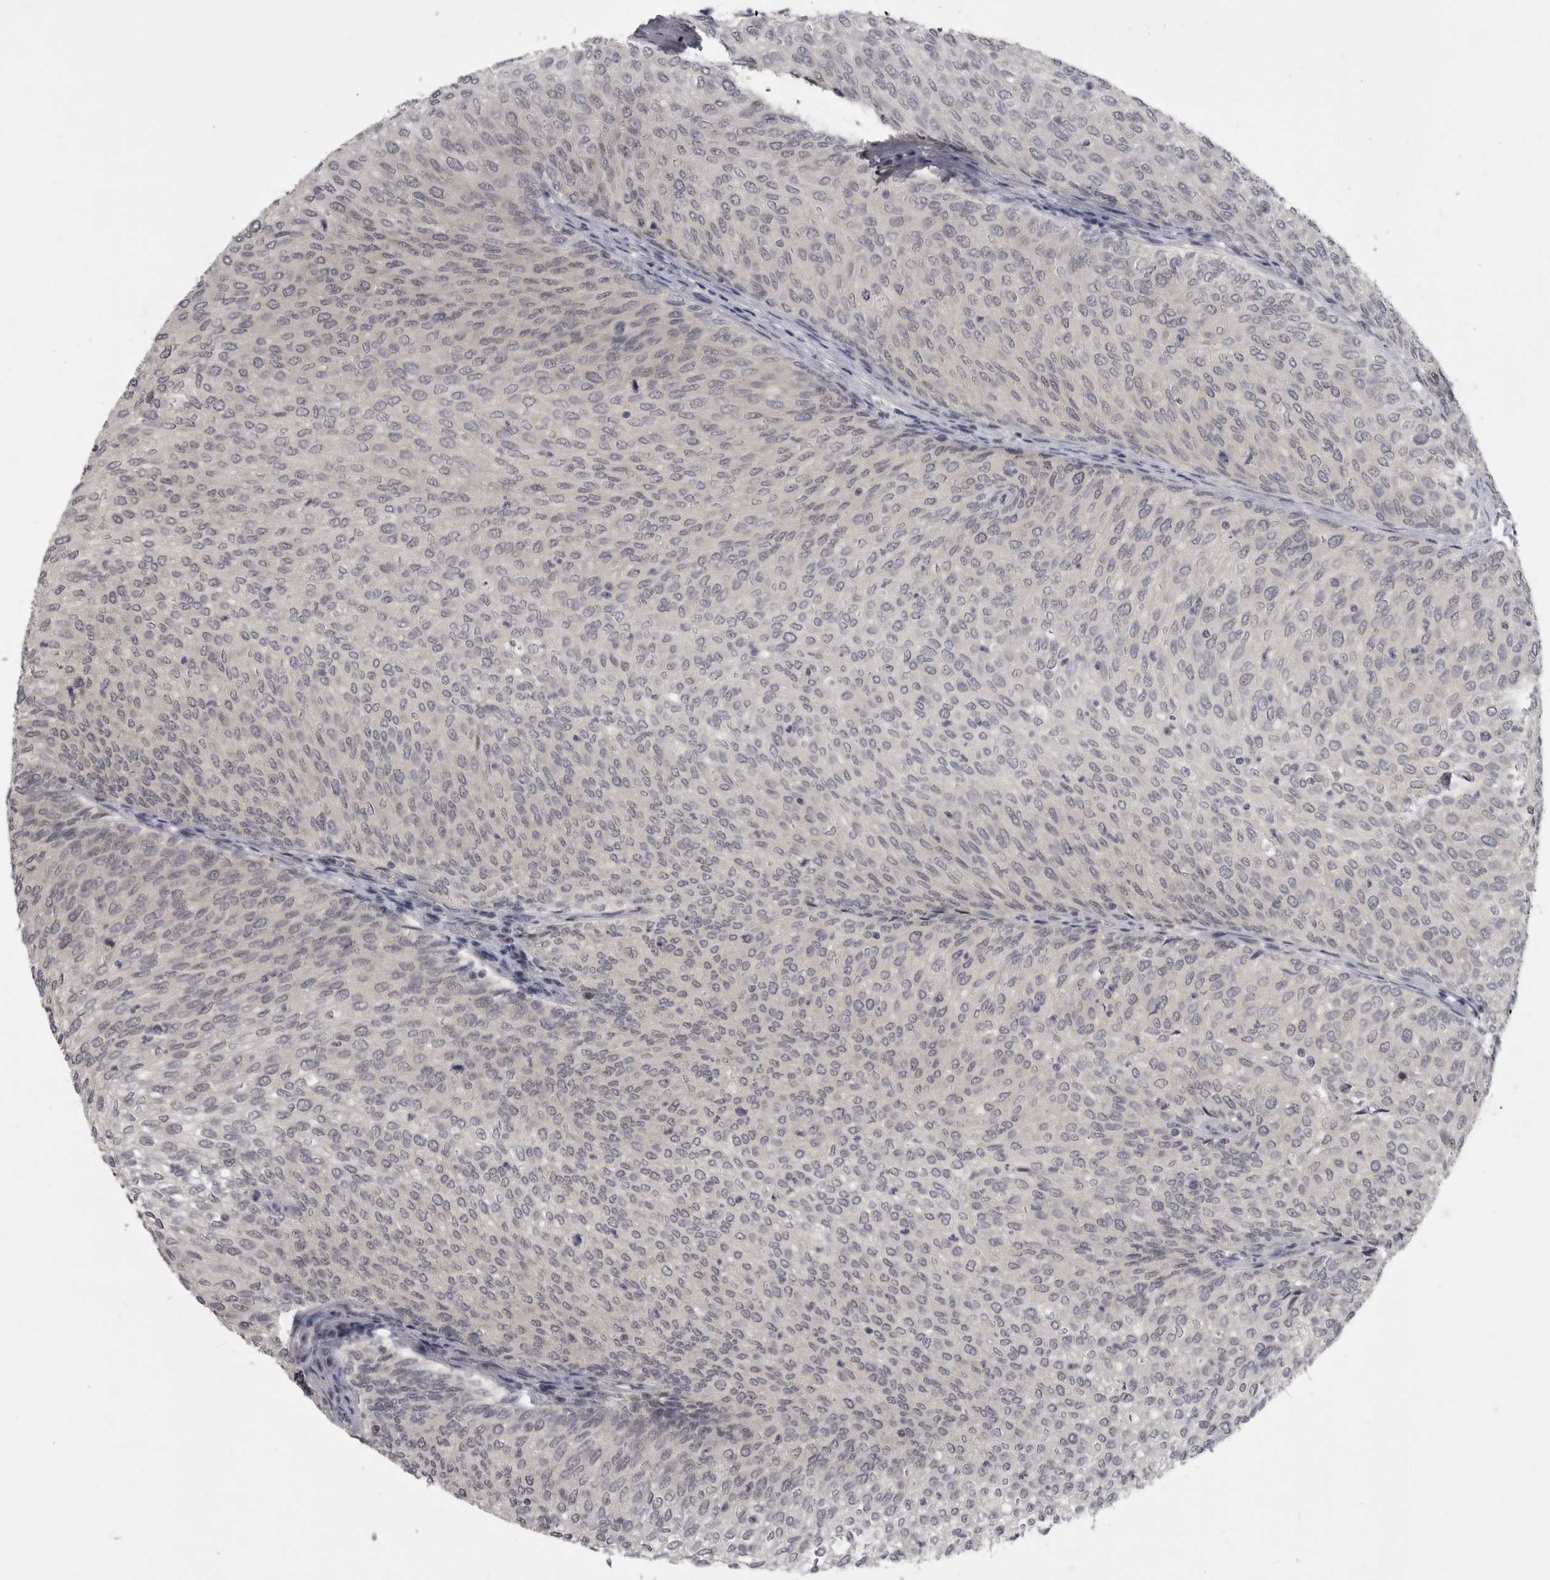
{"staining": {"intensity": "negative", "quantity": "none", "location": "none"}, "tissue": "urothelial cancer", "cell_type": "Tumor cells", "image_type": "cancer", "snomed": [{"axis": "morphology", "description": "Urothelial carcinoma, Low grade"}, {"axis": "topography", "description": "Urinary bladder"}], "caption": "A high-resolution histopathology image shows immunohistochemistry staining of urothelial cancer, which demonstrates no significant expression in tumor cells.", "gene": "MRTO4", "patient": {"sex": "female", "age": 79}}